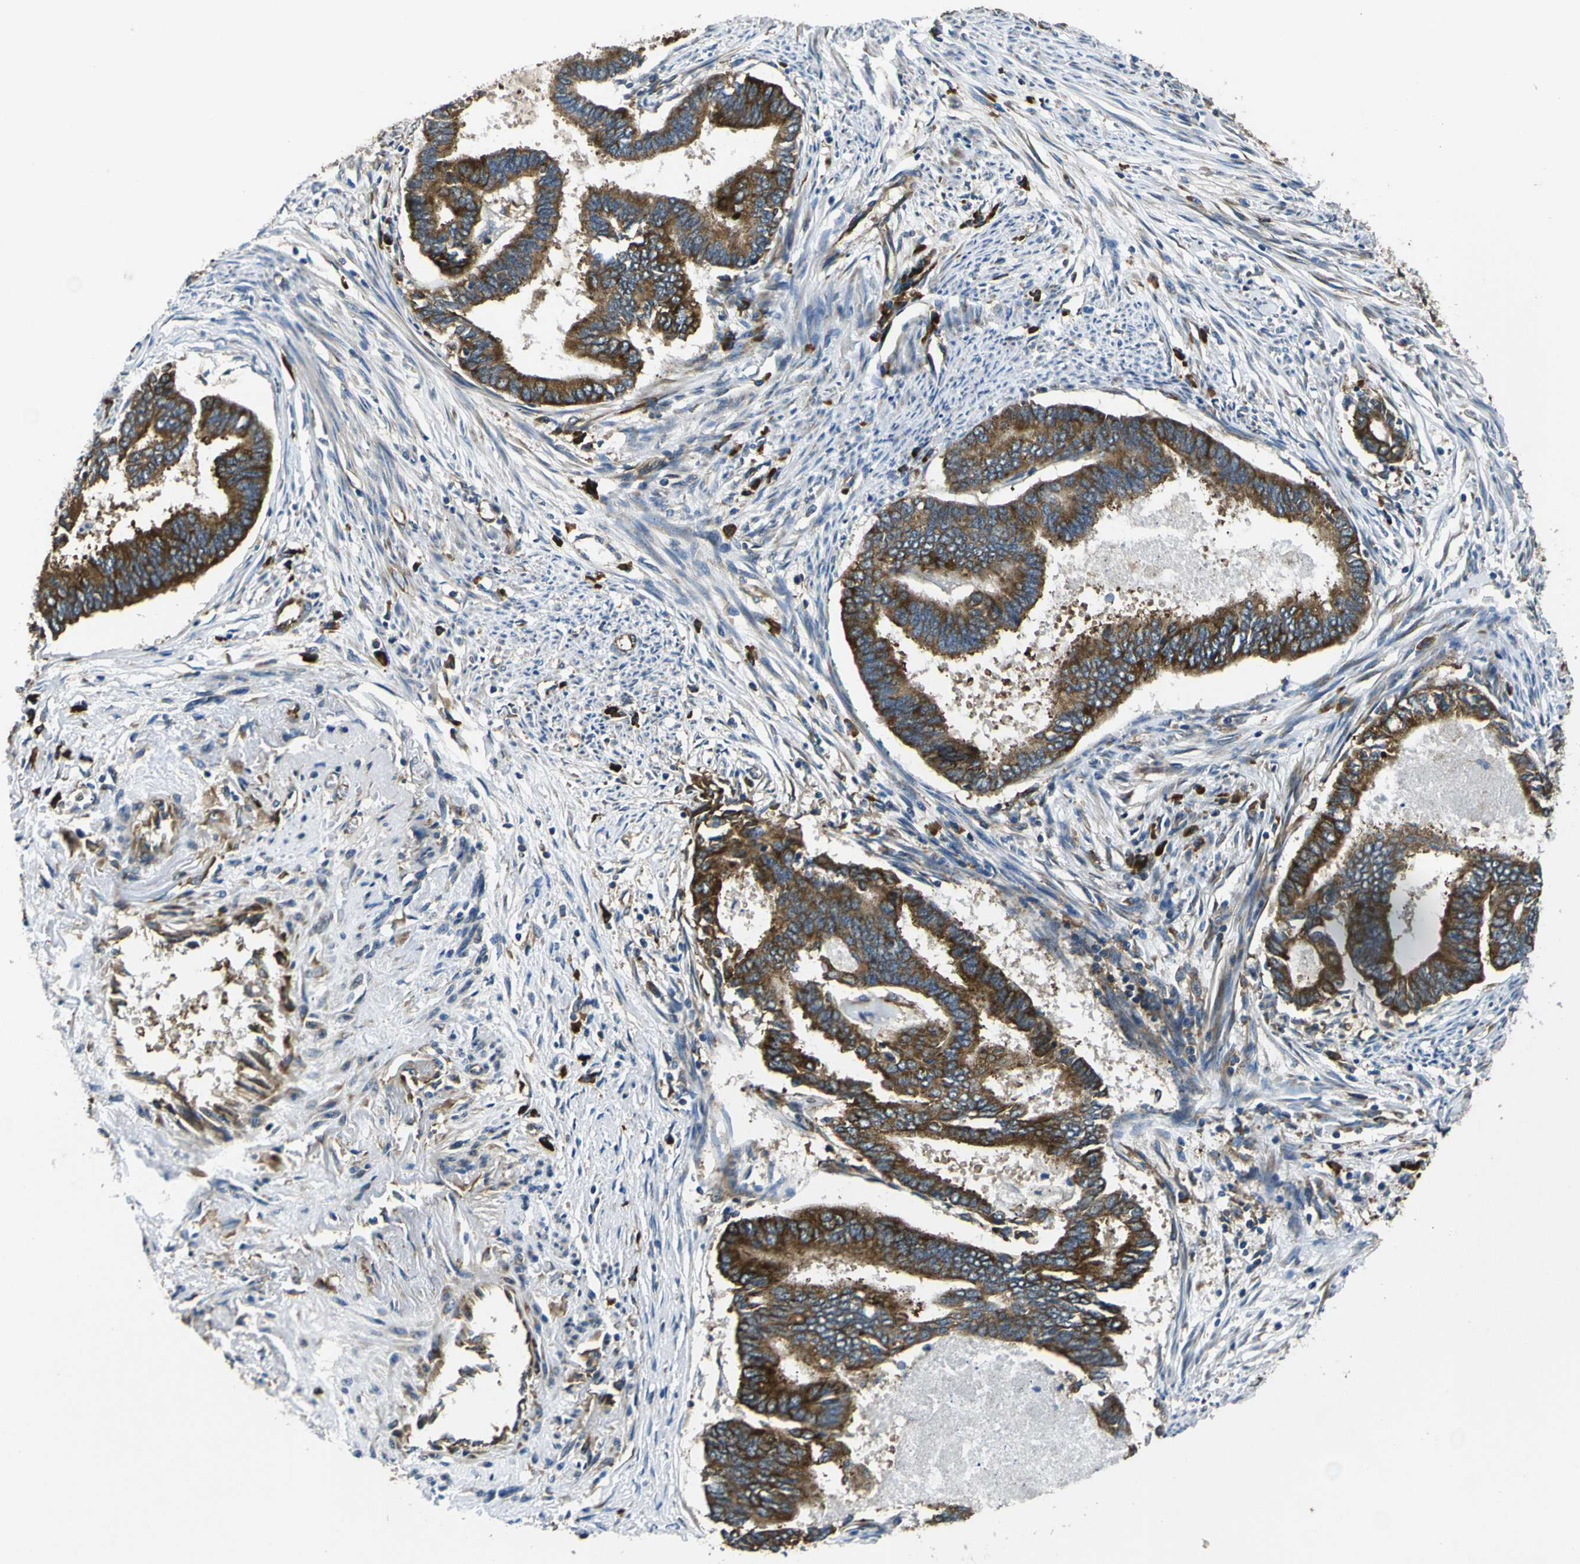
{"staining": {"intensity": "moderate", "quantity": ">75%", "location": "cytoplasmic/membranous"}, "tissue": "endometrial cancer", "cell_type": "Tumor cells", "image_type": "cancer", "snomed": [{"axis": "morphology", "description": "Adenocarcinoma, NOS"}, {"axis": "topography", "description": "Endometrium"}], "caption": "A histopathology image of adenocarcinoma (endometrial) stained for a protein shows moderate cytoplasmic/membranous brown staining in tumor cells.", "gene": "RPSA", "patient": {"sex": "female", "age": 86}}